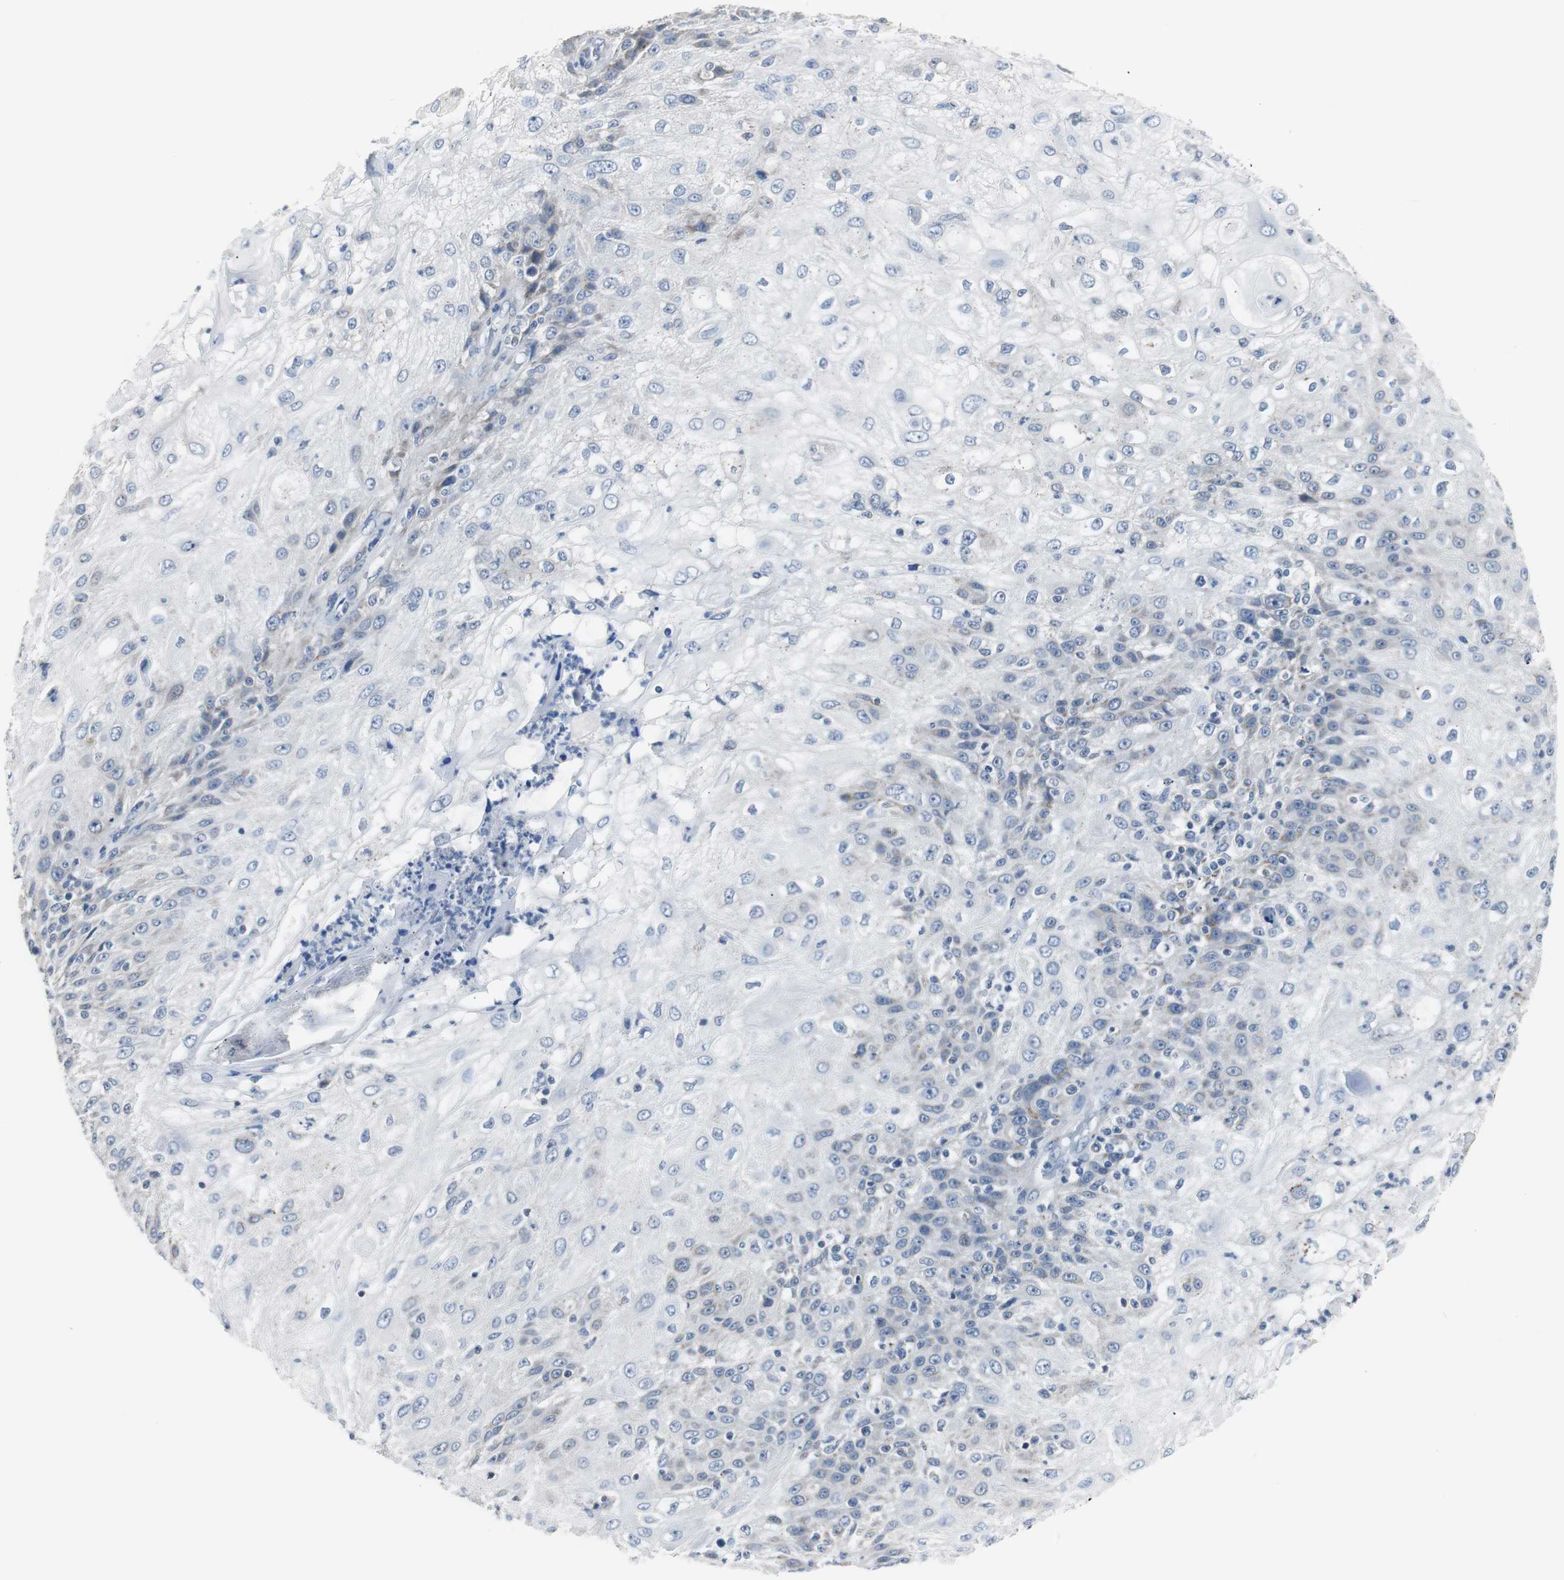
{"staining": {"intensity": "negative", "quantity": "none", "location": "none"}, "tissue": "skin cancer", "cell_type": "Tumor cells", "image_type": "cancer", "snomed": [{"axis": "morphology", "description": "Normal tissue, NOS"}, {"axis": "morphology", "description": "Squamous cell carcinoma, NOS"}, {"axis": "topography", "description": "Skin"}], "caption": "An image of skin cancer (squamous cell carcinoma) stained for a protein reveals no brown staining in tumor cells. (Immunohistochemistry, brightfield microscopy, high magnification).", "gene": "SOX30", "patient": {"sex": "female", "age": 83}}